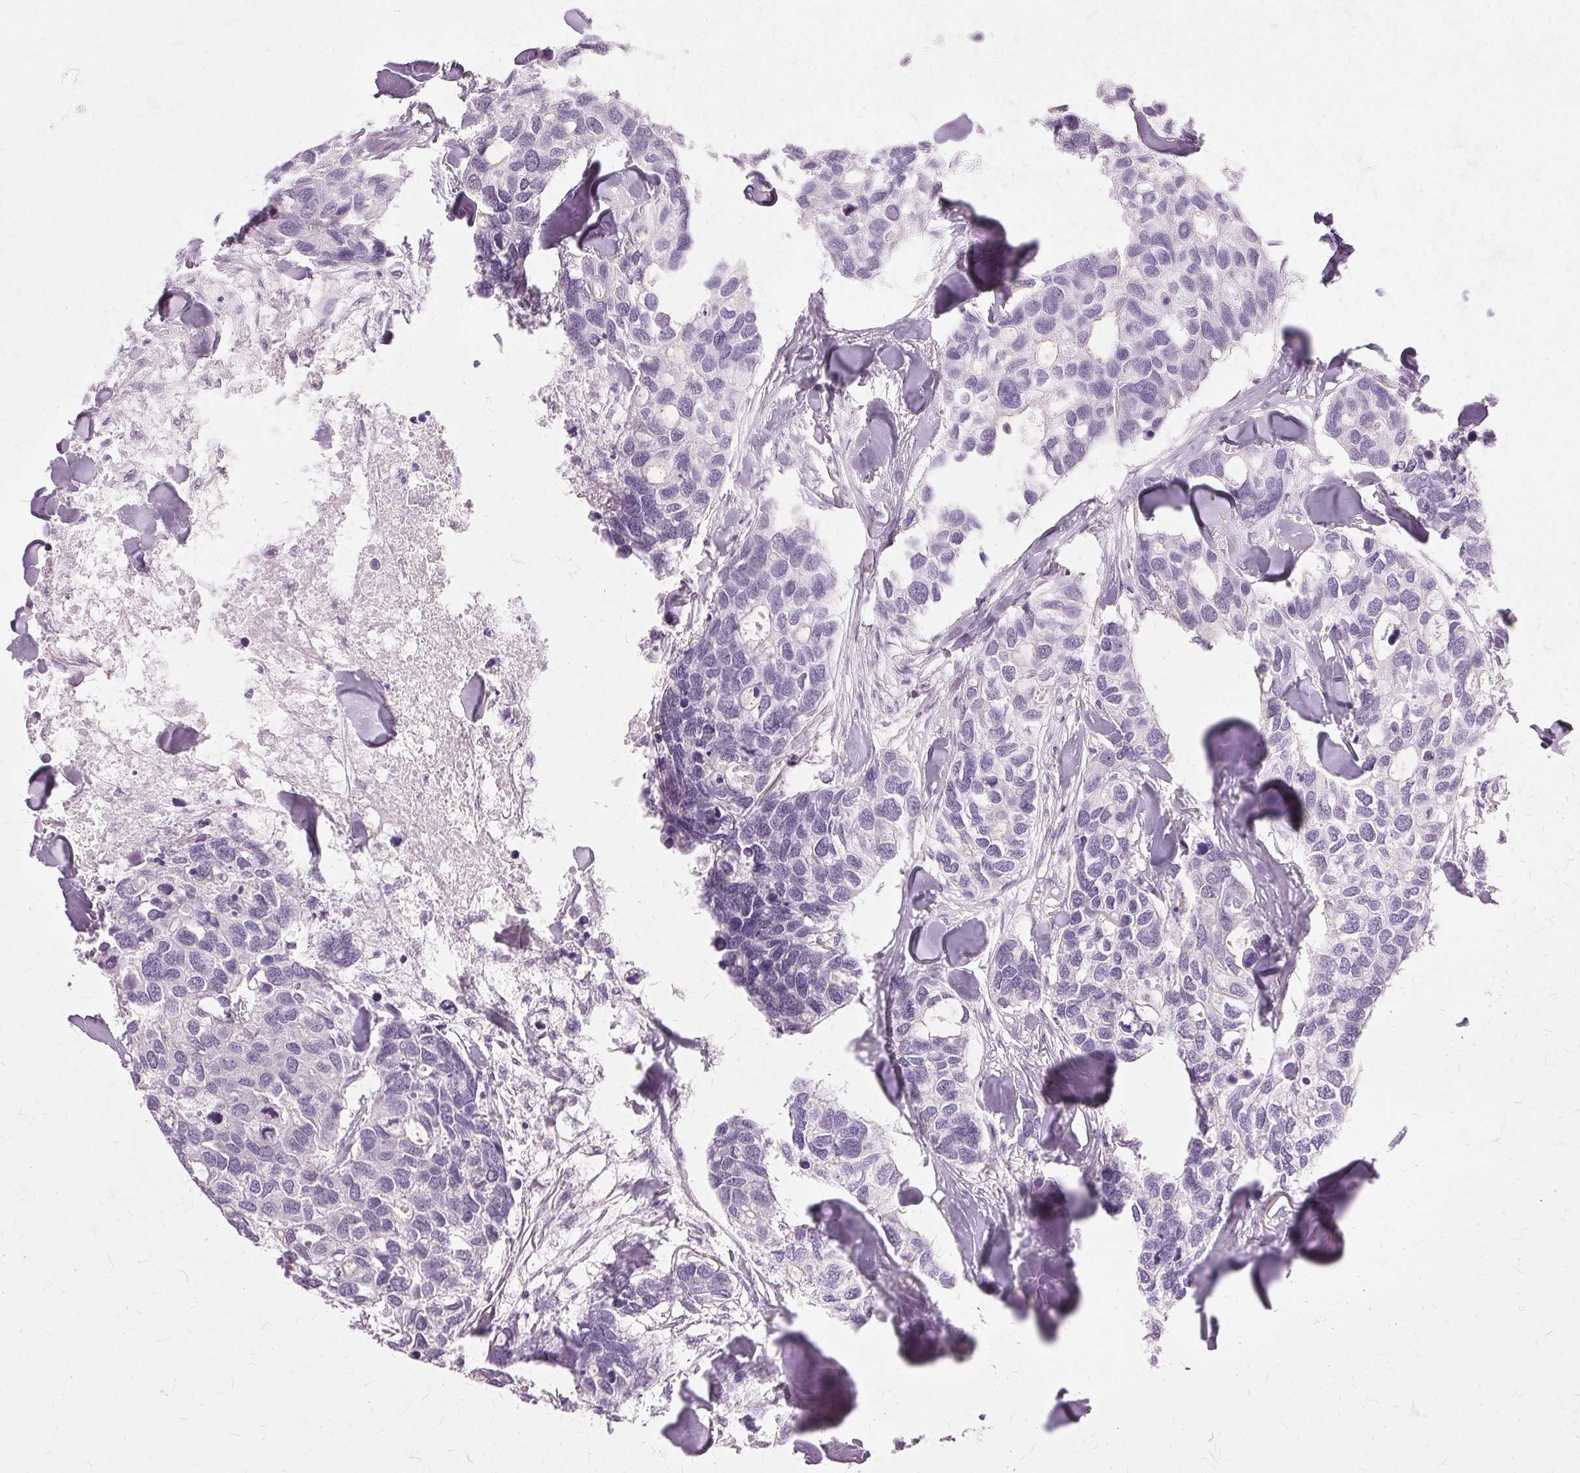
{"staining": {"intensity": "negative", "quantity": "none", "location": "none"}, "tissue": "breast cancer", "cell_type": "Tumor cells", "image_type": "cancer", "snomed": [{"axis": "morphology", "description": "Duct carcinoma"}, {"axis": "topography", "description": "Breast"}], "caption": "Photomicrograph shows no significant protein staining in tumor cells of breast invasive ductal carcinoma. Brightfield microscopy of immunohistochemistry stained with DAB (brown) and hematoxylin (blue), captured at high magnification.", "gene": "SLC45A3", "patient": {"sex": "female", "age": 83}}